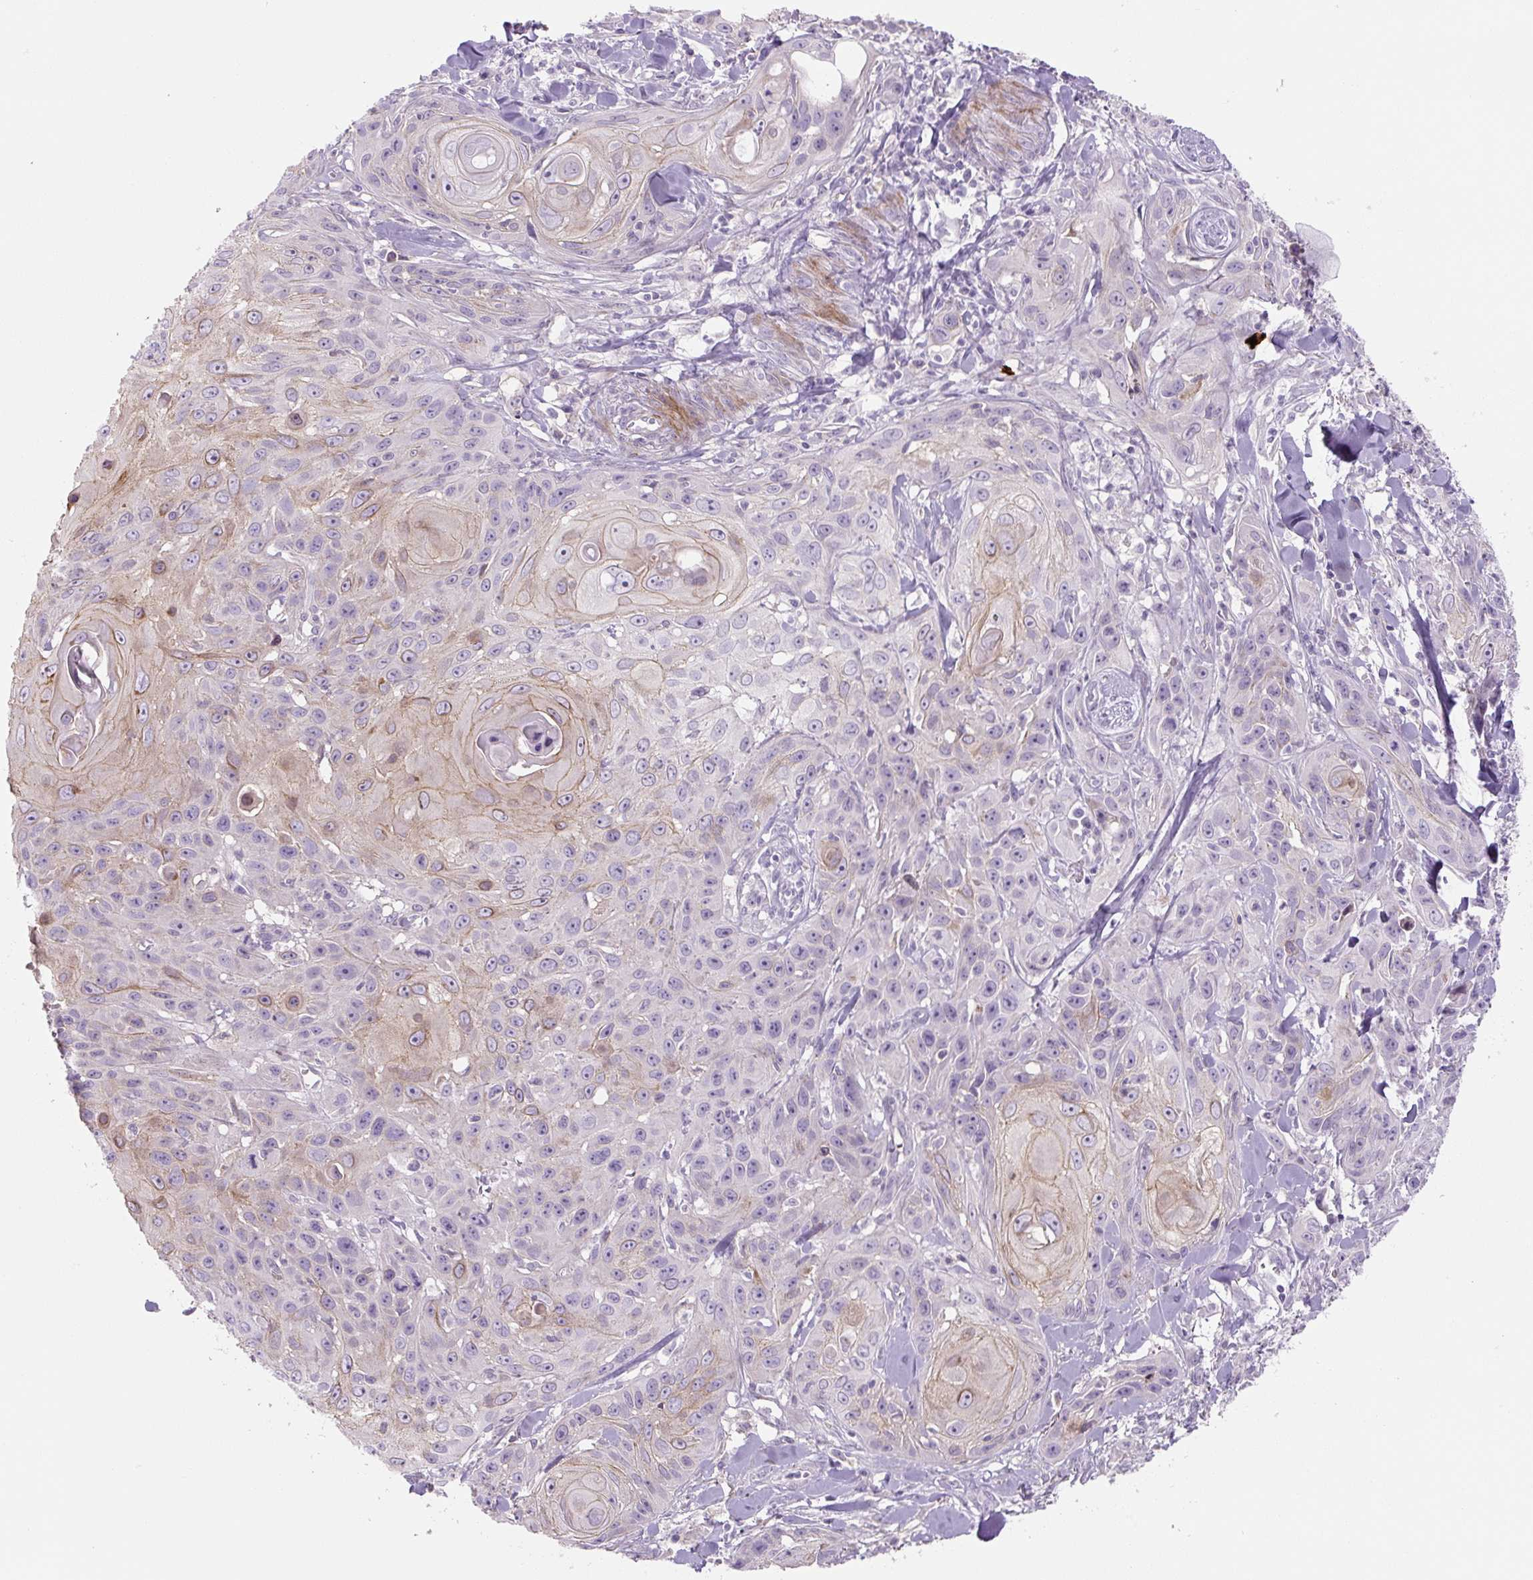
{"staining": {"intensity": "moderate", "quantity": "<25%", "location": "cytoplasmic/membranous"}, "tissue": "skin cancer", "cell_type": "Tumor cells", "image_type": "cancer", "snomed": [{"axis": "morphology", "description": "Squamous cell carcinoma, NOS"}, {"axis": "topography", "description": "Skin"}, {"axis": "topography", "description": "Vulva"}], "caption": "Tumor cells exhibit moderate cytoplasmic/membranous staining in about <25% of cells in skin cancer (squamous cell carcinoma). The staining is performed using DAB (3,3'-diaminobenzidine) brown chromogen to label protein expression. The nuclei are counter-stained blue using hematoxylin.", "gene": "PRM1", "patient": {"sex": "female", "age": 83}}